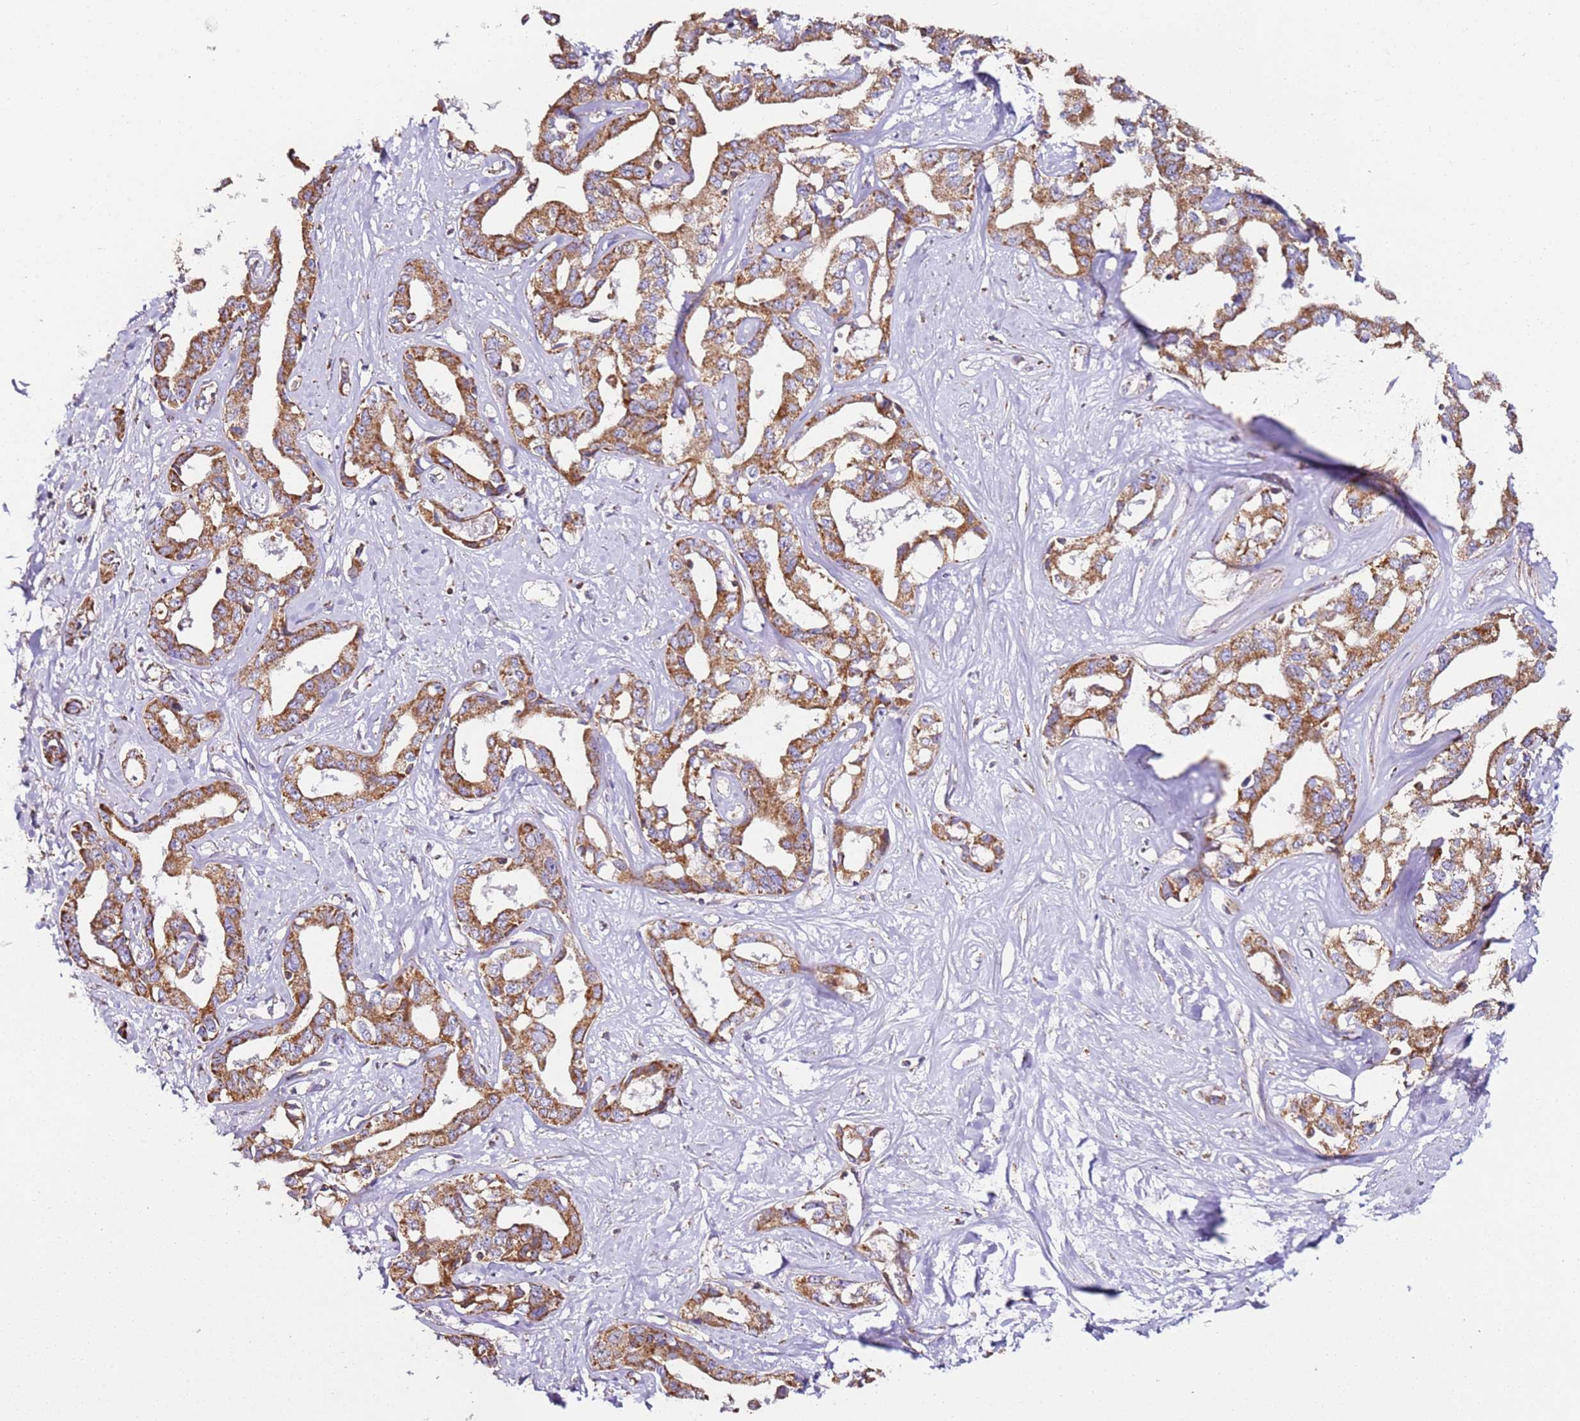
{"staining": {"intensity": "moderate", "quantity": ">75%", "location": "cytoplasmic/membranous"}, "tissue": "liver cancer", "cell_type": "Tumor cells", "image_type": "cancer", "snomed": [{"axis": "morphology", "description": "Cholangiocarcinoma"}, {"axis": "topography", "description": "Liver"}], "caption": "Moderate cytoplasmic/membranous staining is present in about >75% of tumor cells in liver cholangiocarcinoma.", "gene": "RMND5A", "patient": {"sex": "male", "age": 59}}